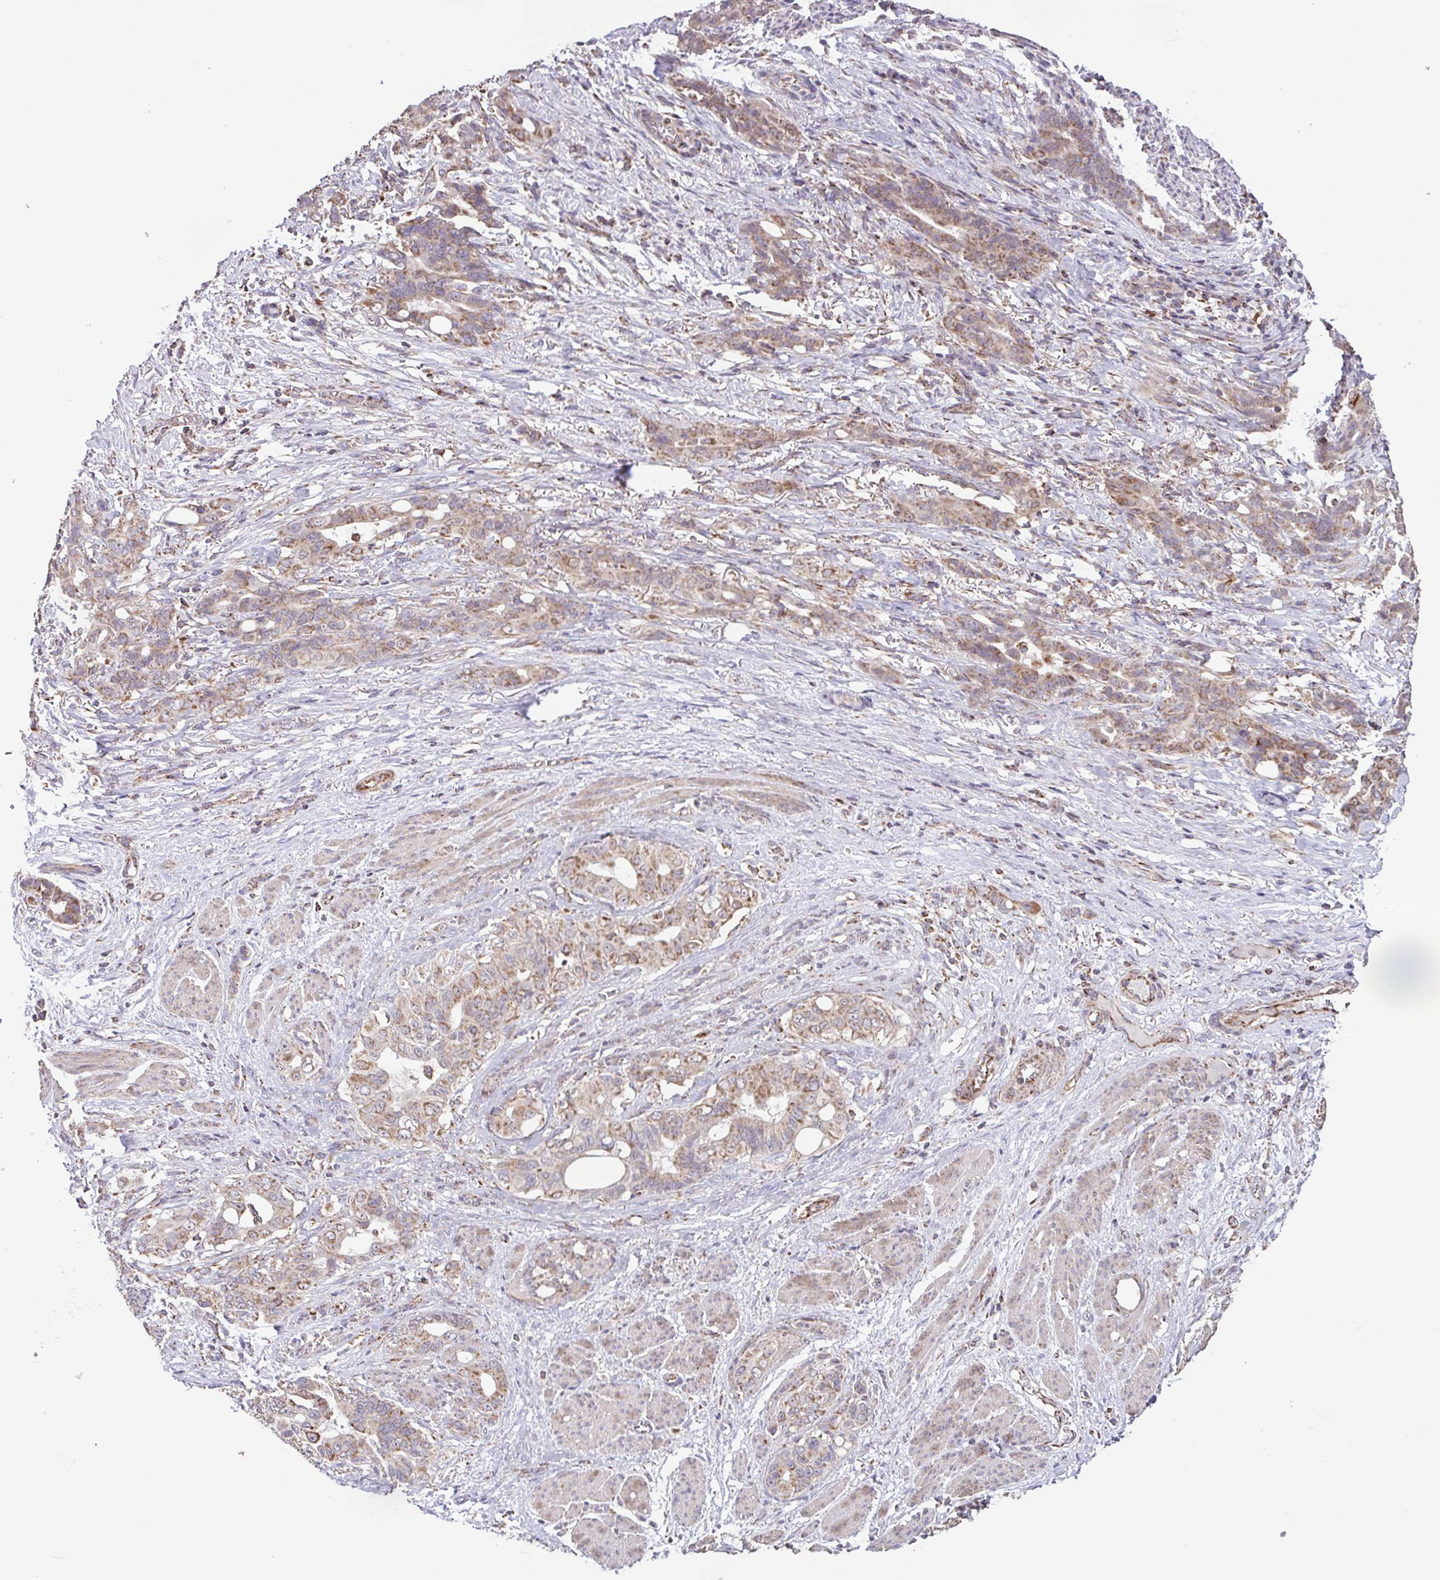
{"staining": {"intensity": "weak", "quantity": ">75%", "location": "cytoplasmic/membranous"}, "tissue": "stomach cancer", "cell_type": "Tumor cells", "image_type": "cancer", "snomed": [{"axis": "morphology", "description": "Normal tissue, NOS"}, {"axis": "morphology", "description": "Adenocarcinoma, NOS"}, {"axis": "topography", "description": "Esophagus"}, {"axis": "topography", "description": "Stomach, upper"}], "caption": "The immunohistochemical stain shows weak cytoplasmic/membranous positivity in tumor cells of stomach adenocarcinoma tissue.", "gene": "DIP2B", "patient": {"sex": "male", "age": 62}}